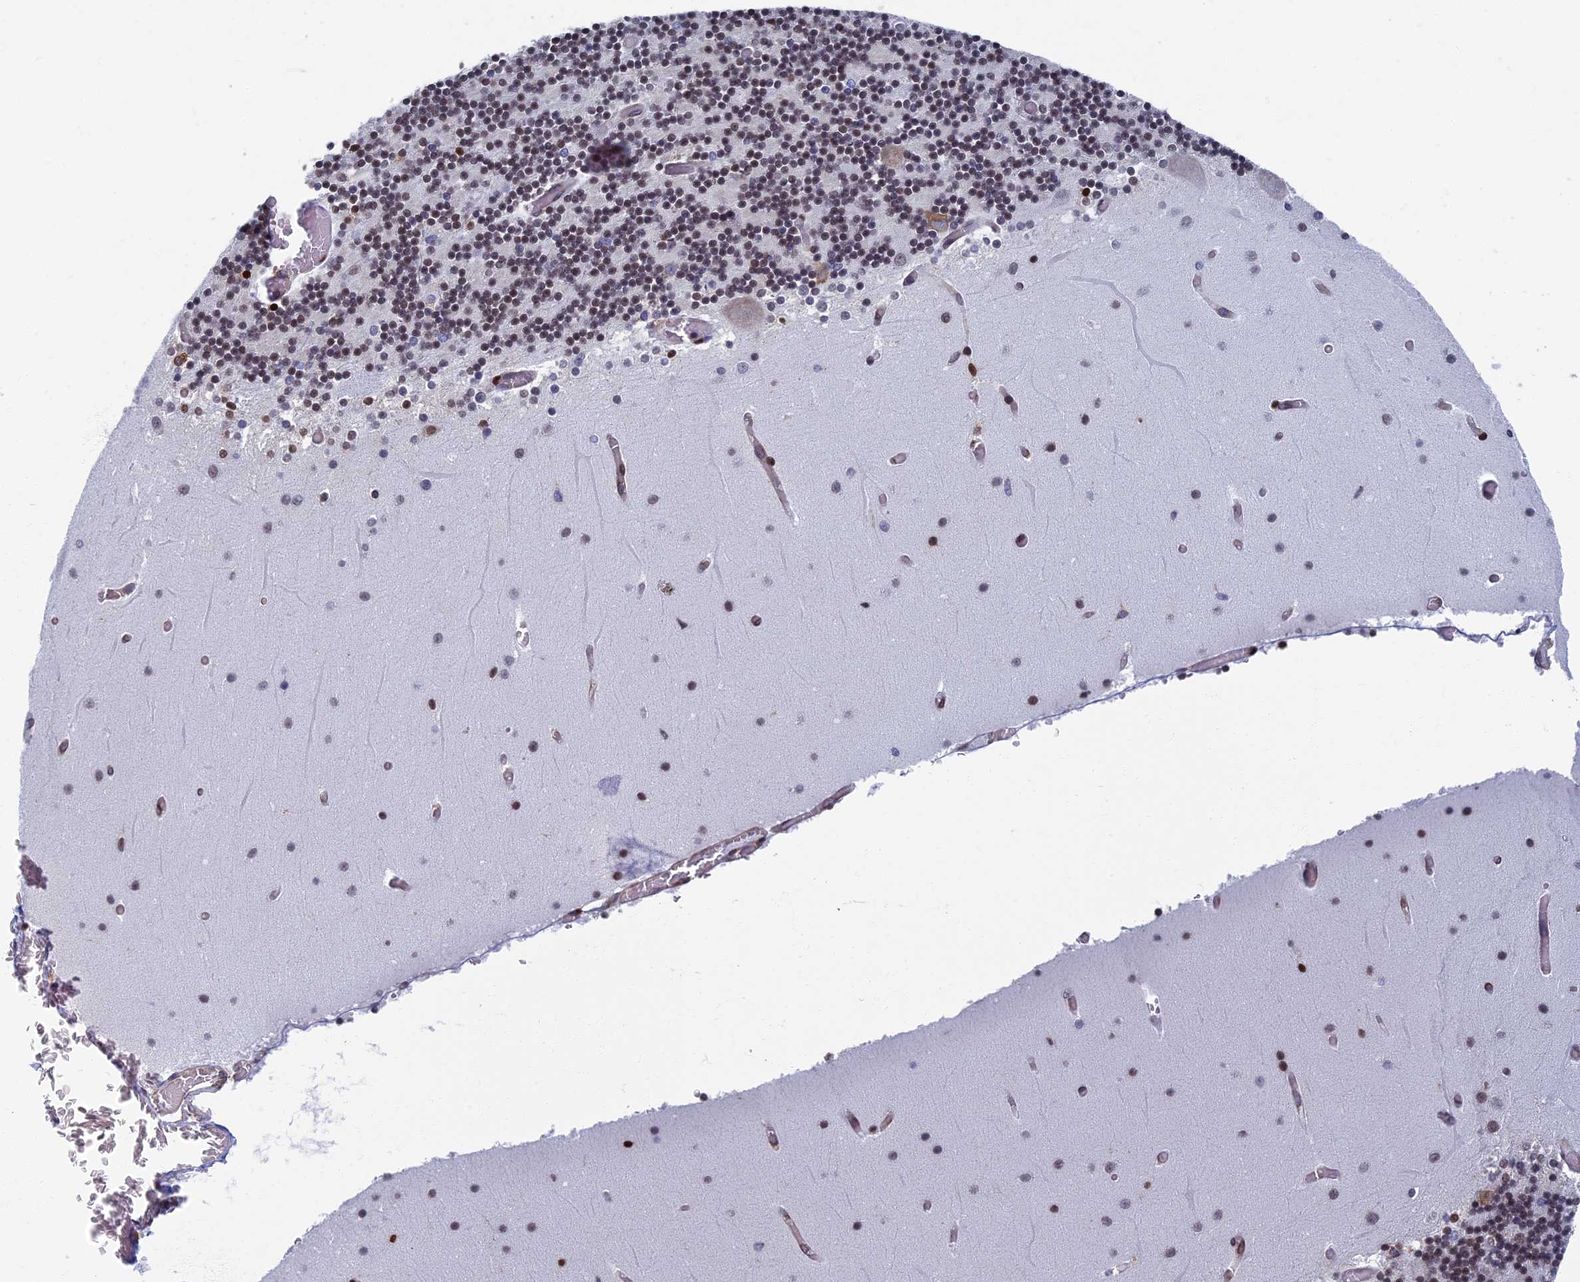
{"staining": {"intensity": "moderate", "quantity": "25%-75%", "location": "nuclear"}, "tissue": "cerebellum", "cell_type": "Cells in granular layer", "image_type": "normal", "snomed": [{"axis": "morphology", "description": "Normal tissue, NOS"}, {"axis": "topography", "description": "Cerebellum"}], "caption": "A micrograph of human cerebellum stained for a protein demonstrates moderate nuclear brown staining in cells in granular layer.", "gene": "YBX1", "patient": {"sex": "female", "age": 28}}